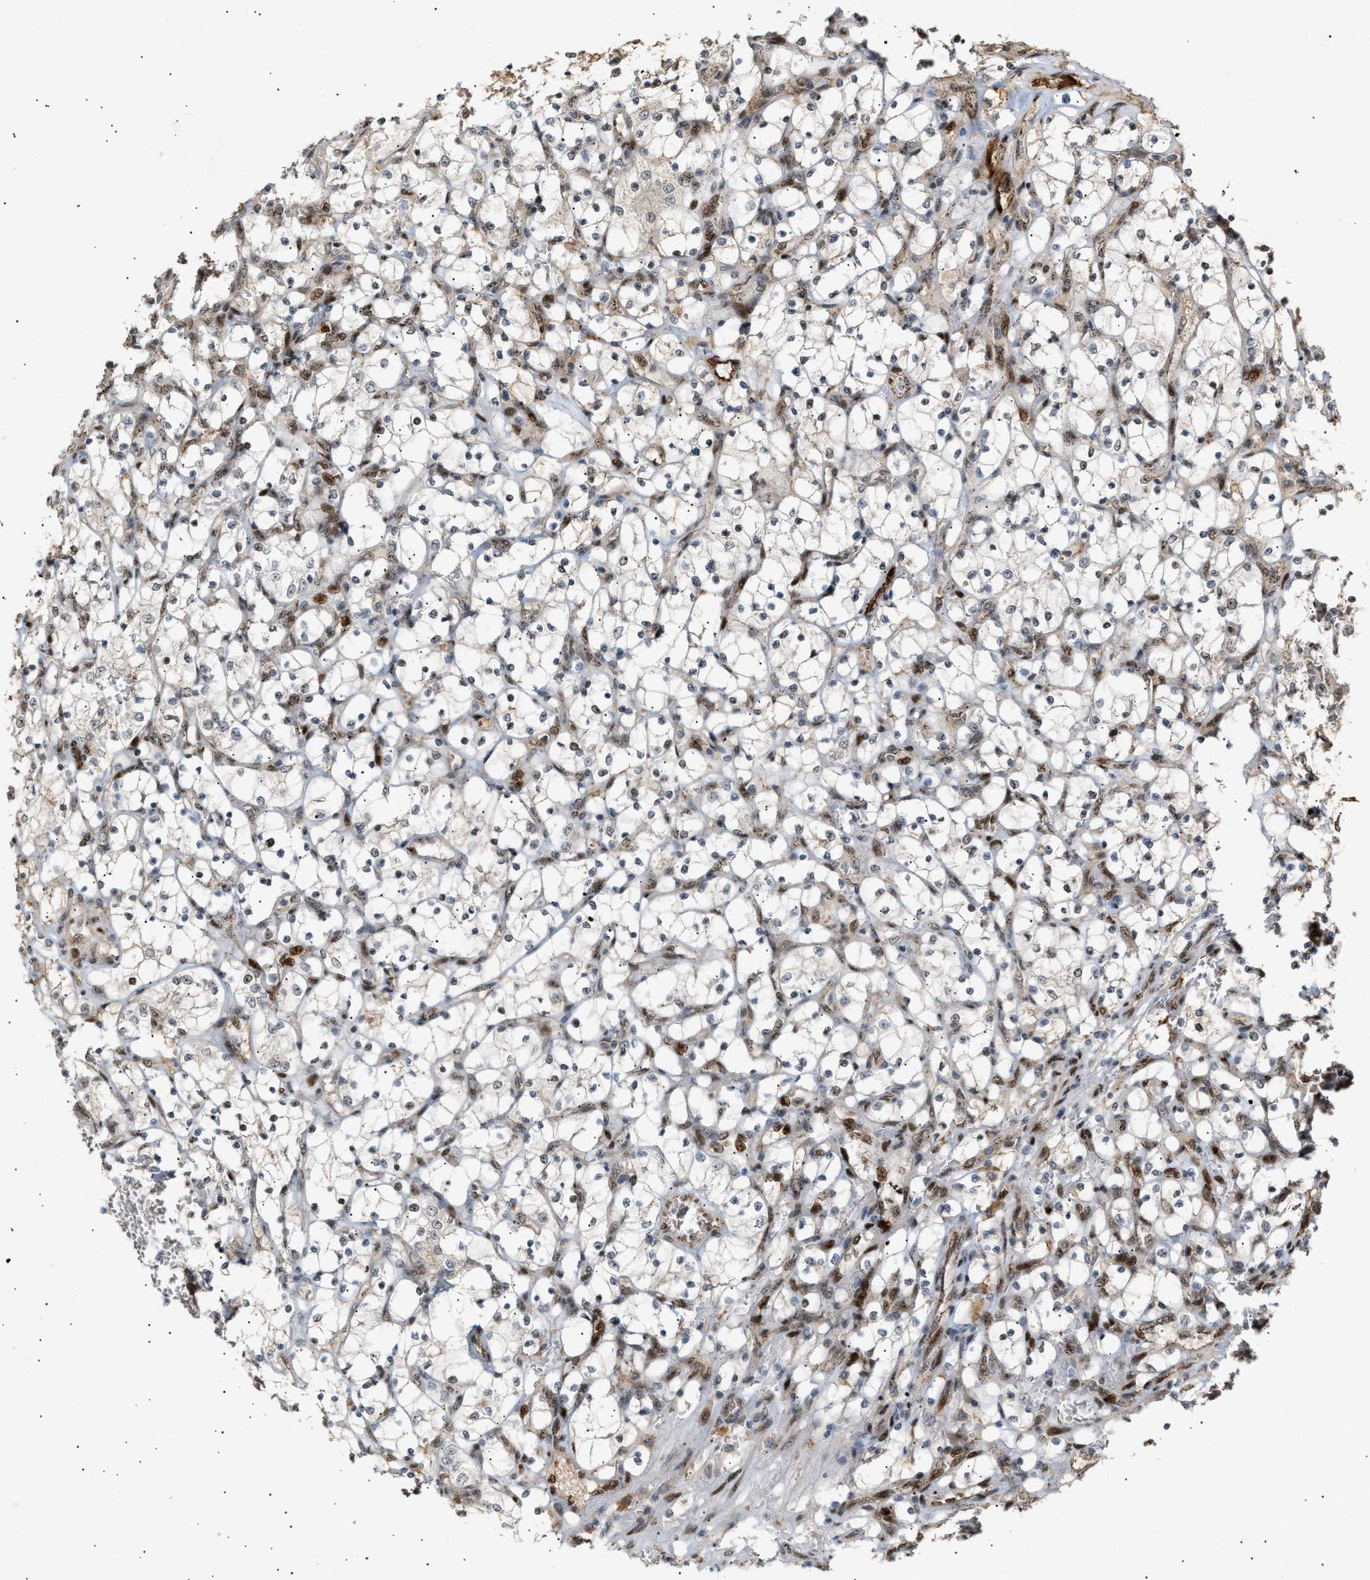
{"staining": {"intensity": "negative", "quantity": "none", "location": "none"}, "tissue": "renal cancer", "cell_type": "Tumor cells", "image_type": "cancer", "snomed": [{"axis": "morphology", "description": "Adenocarcinoma, NOS"}, {"axis": "topography", "description": "Kidney"}], "caption": "Tumor cells show no significant protein positivity in renal cancer. Brightfield microscopy of immunohistochemistry (IHC) stained with DAB (brown) and hematoxylin (blue), captured at high magnification.", "gene": "ZFAND5", "patient": {"sex": "female", "age": 69}}